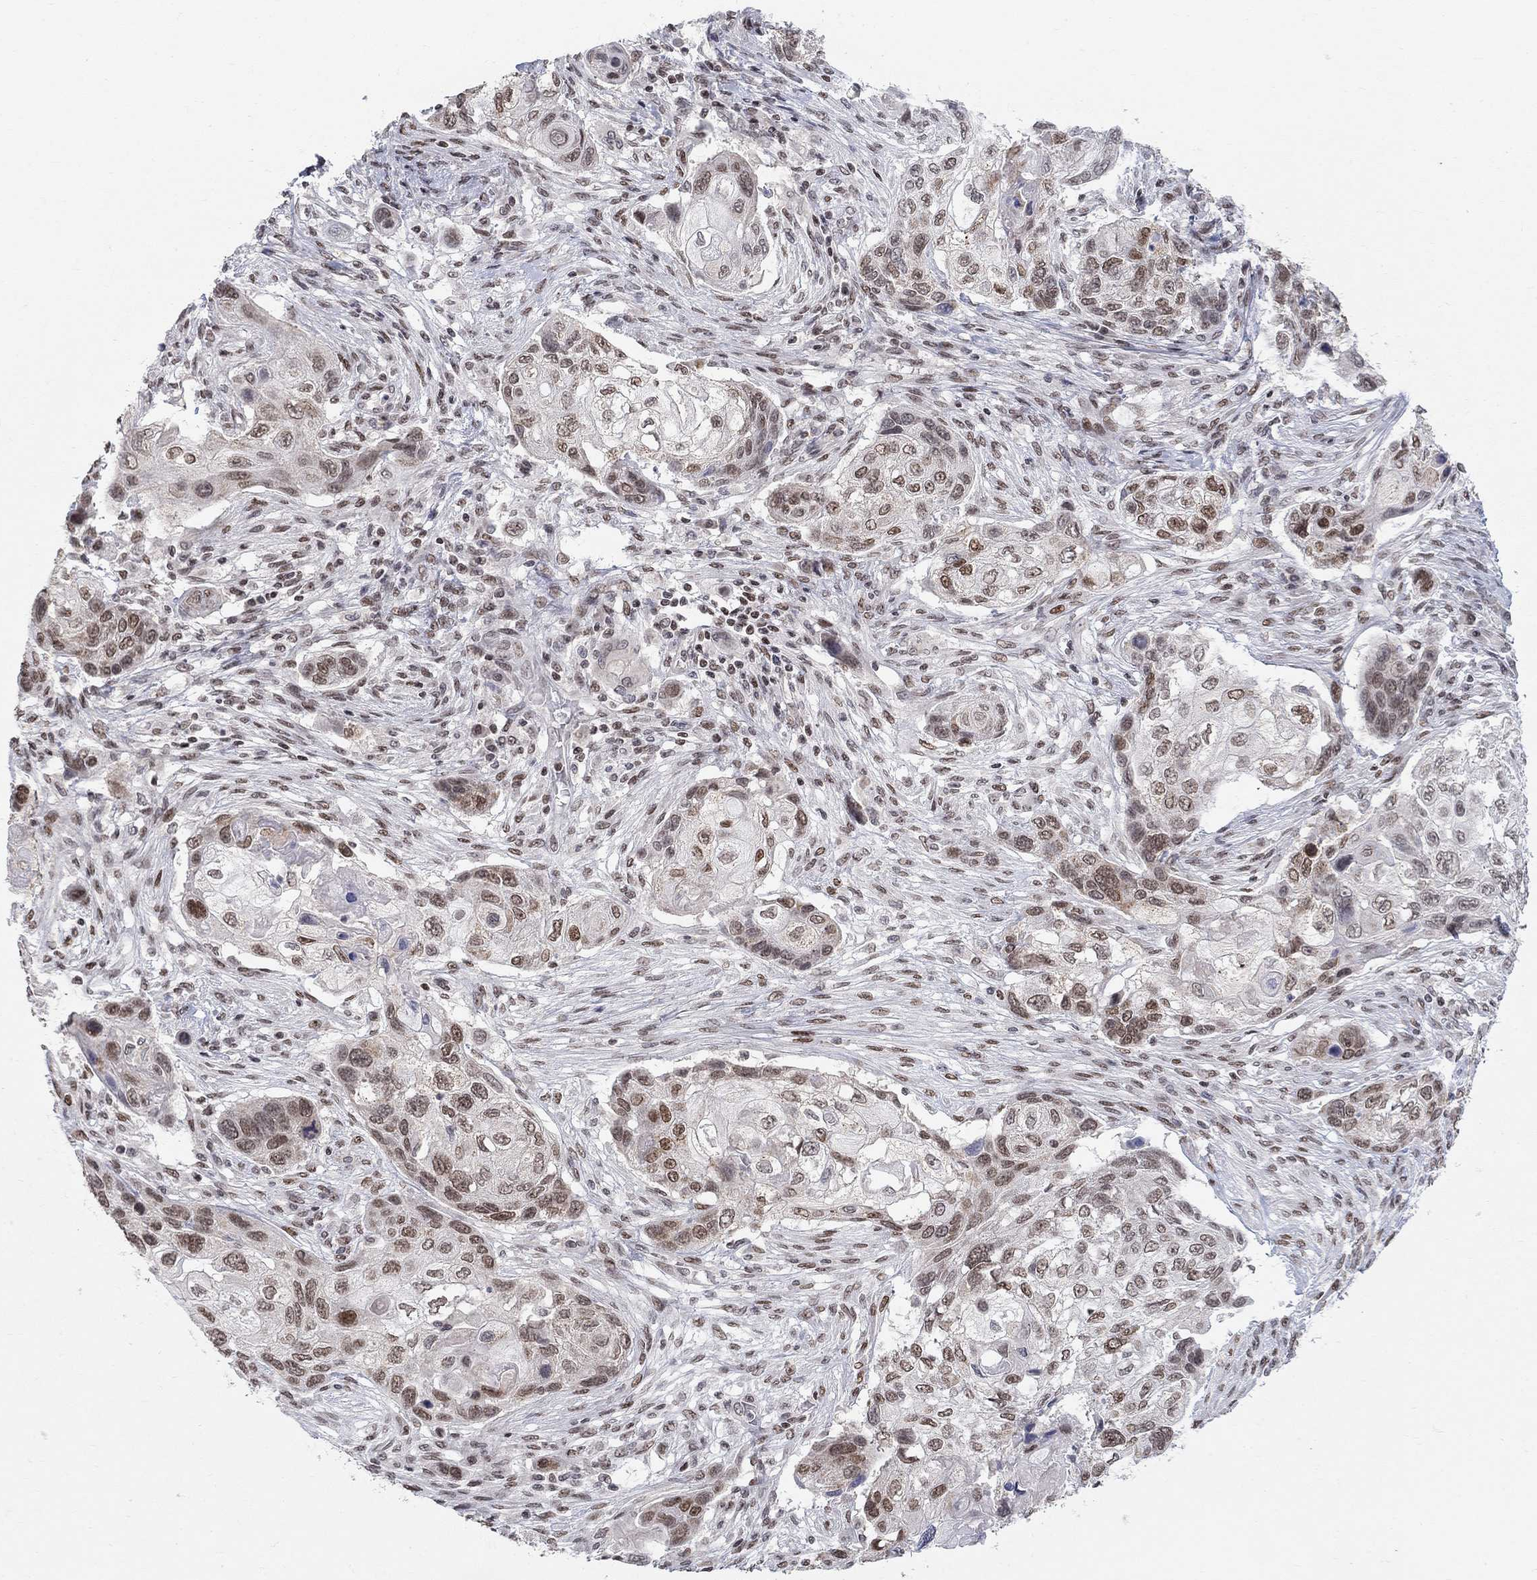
{"staining": {"intensity": "strong", "quantity": "<25%", "location": "cytoplasmic/membranous"}, "tissue": "lung cancer", "cell_type": "Tumor cells", "image_type": "cancer", "snomed": [{"axis": "morphology", "description": "Normal tissue, NOS"}, {"axis": "morphology", "description": "Squamous cell carcinoma, NOS"}, {"axis": "topography", "description": "Bronchus"}, {"axis": "topography", "description": "Lung"}], "caption": "Strong cytoplasmic/membranous staining is seen in approximately <25% of tumor cells in lung squamous cell carcinoma.", "gene": "KLF12", "patient": {"sex": "male", "age": 69}}